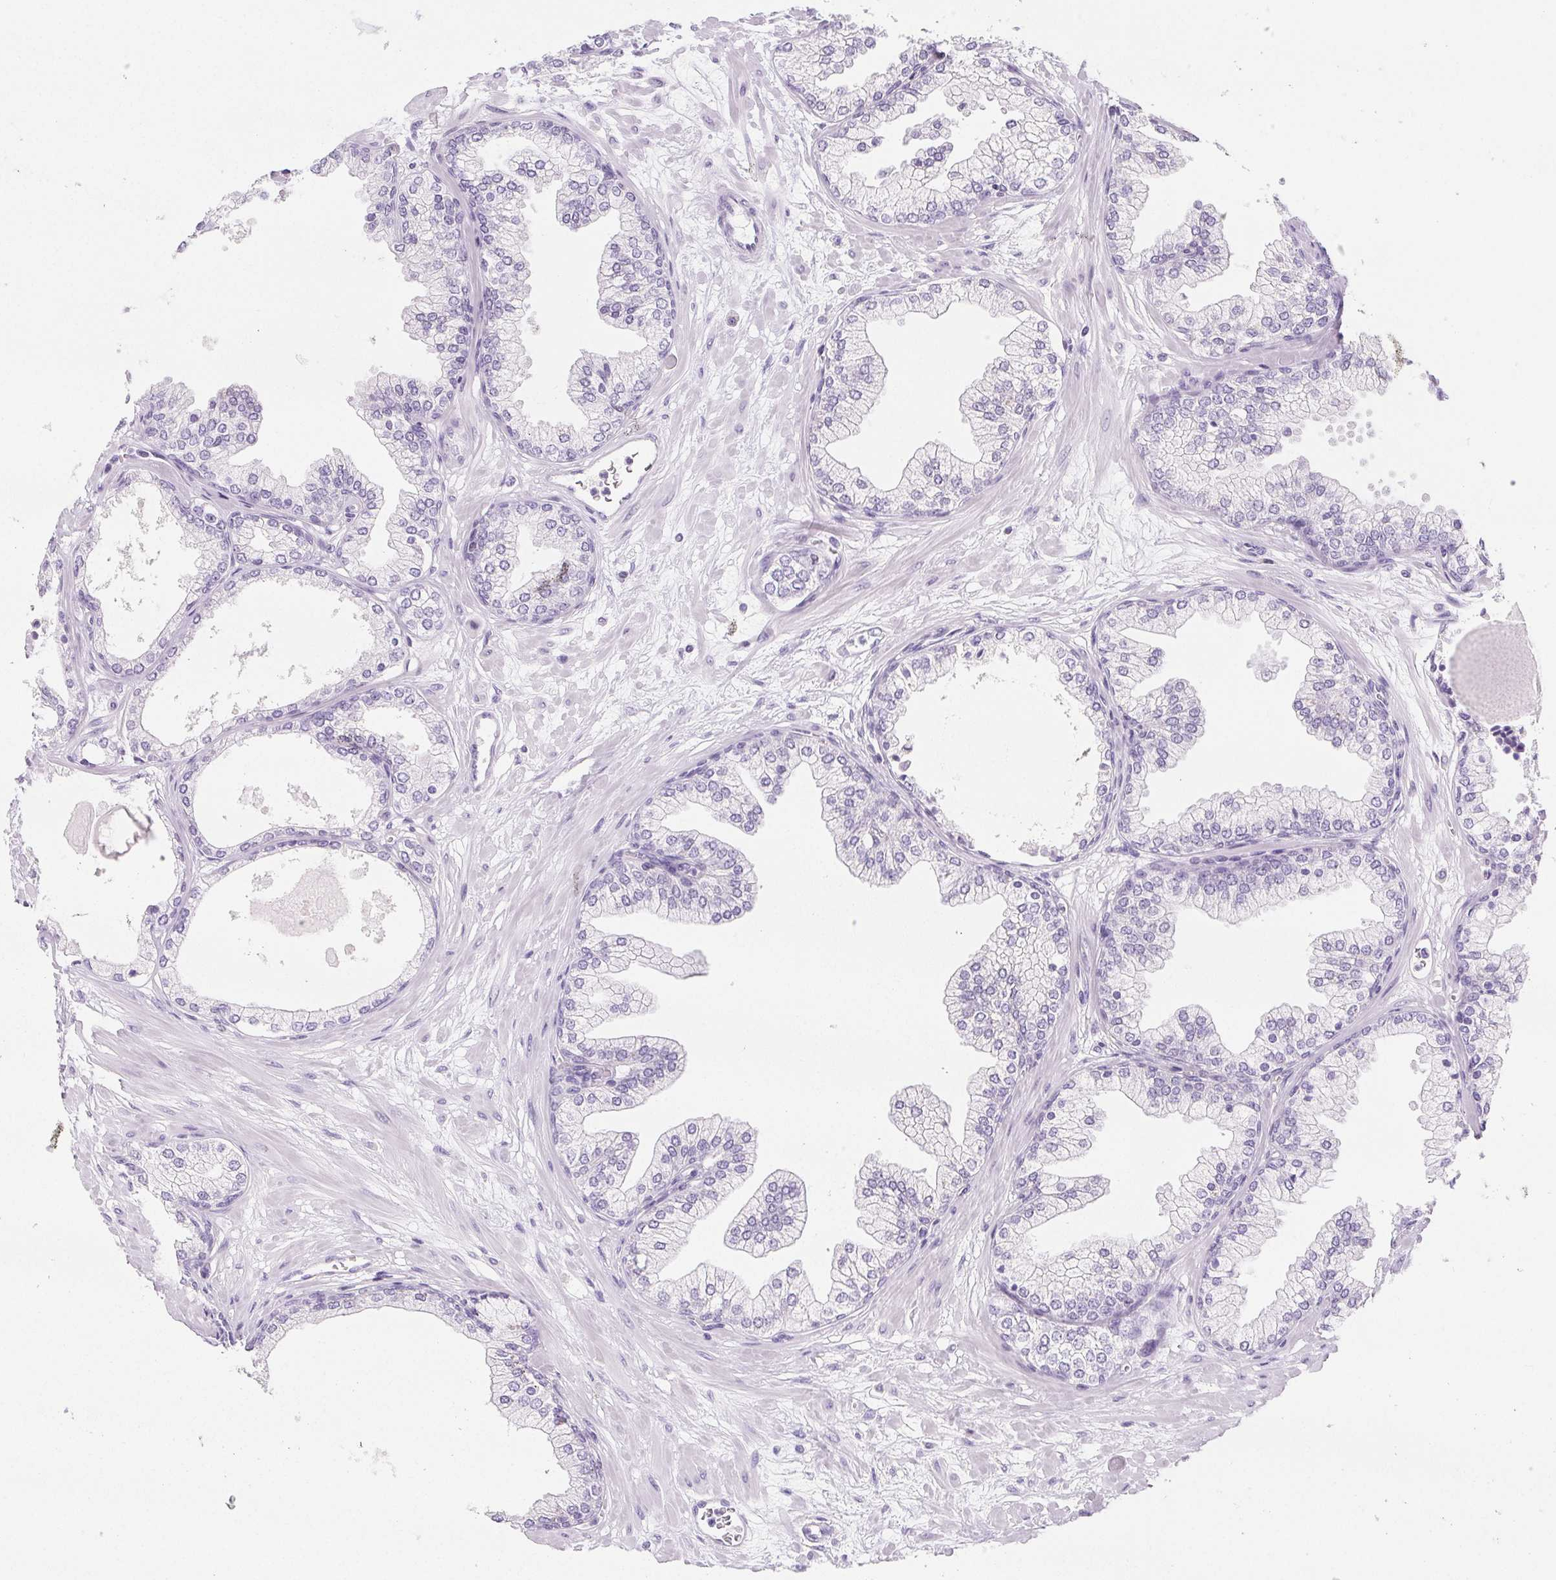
{"staining": {"intensity": "negative", "quantity": "none", "location": "none"}, "tissue": "prostate", "cell_type": "Glandular cells", "image_type": "normal", "snomed": [{"axis": "morphology", "description": "Normal tissue, NOS"}, {"axis": "topography", "description": "Prostate"}, {"axis": "topography", "description": "Peripheral nerve tissue"}], "caption": "Glandular cells are negative for brown protein staining in benign prostate. (Brightfield microscopy of DAB IHC at high magnification).", "gene": "BEND2", "patient": {"sex": "male", "age": 61}}